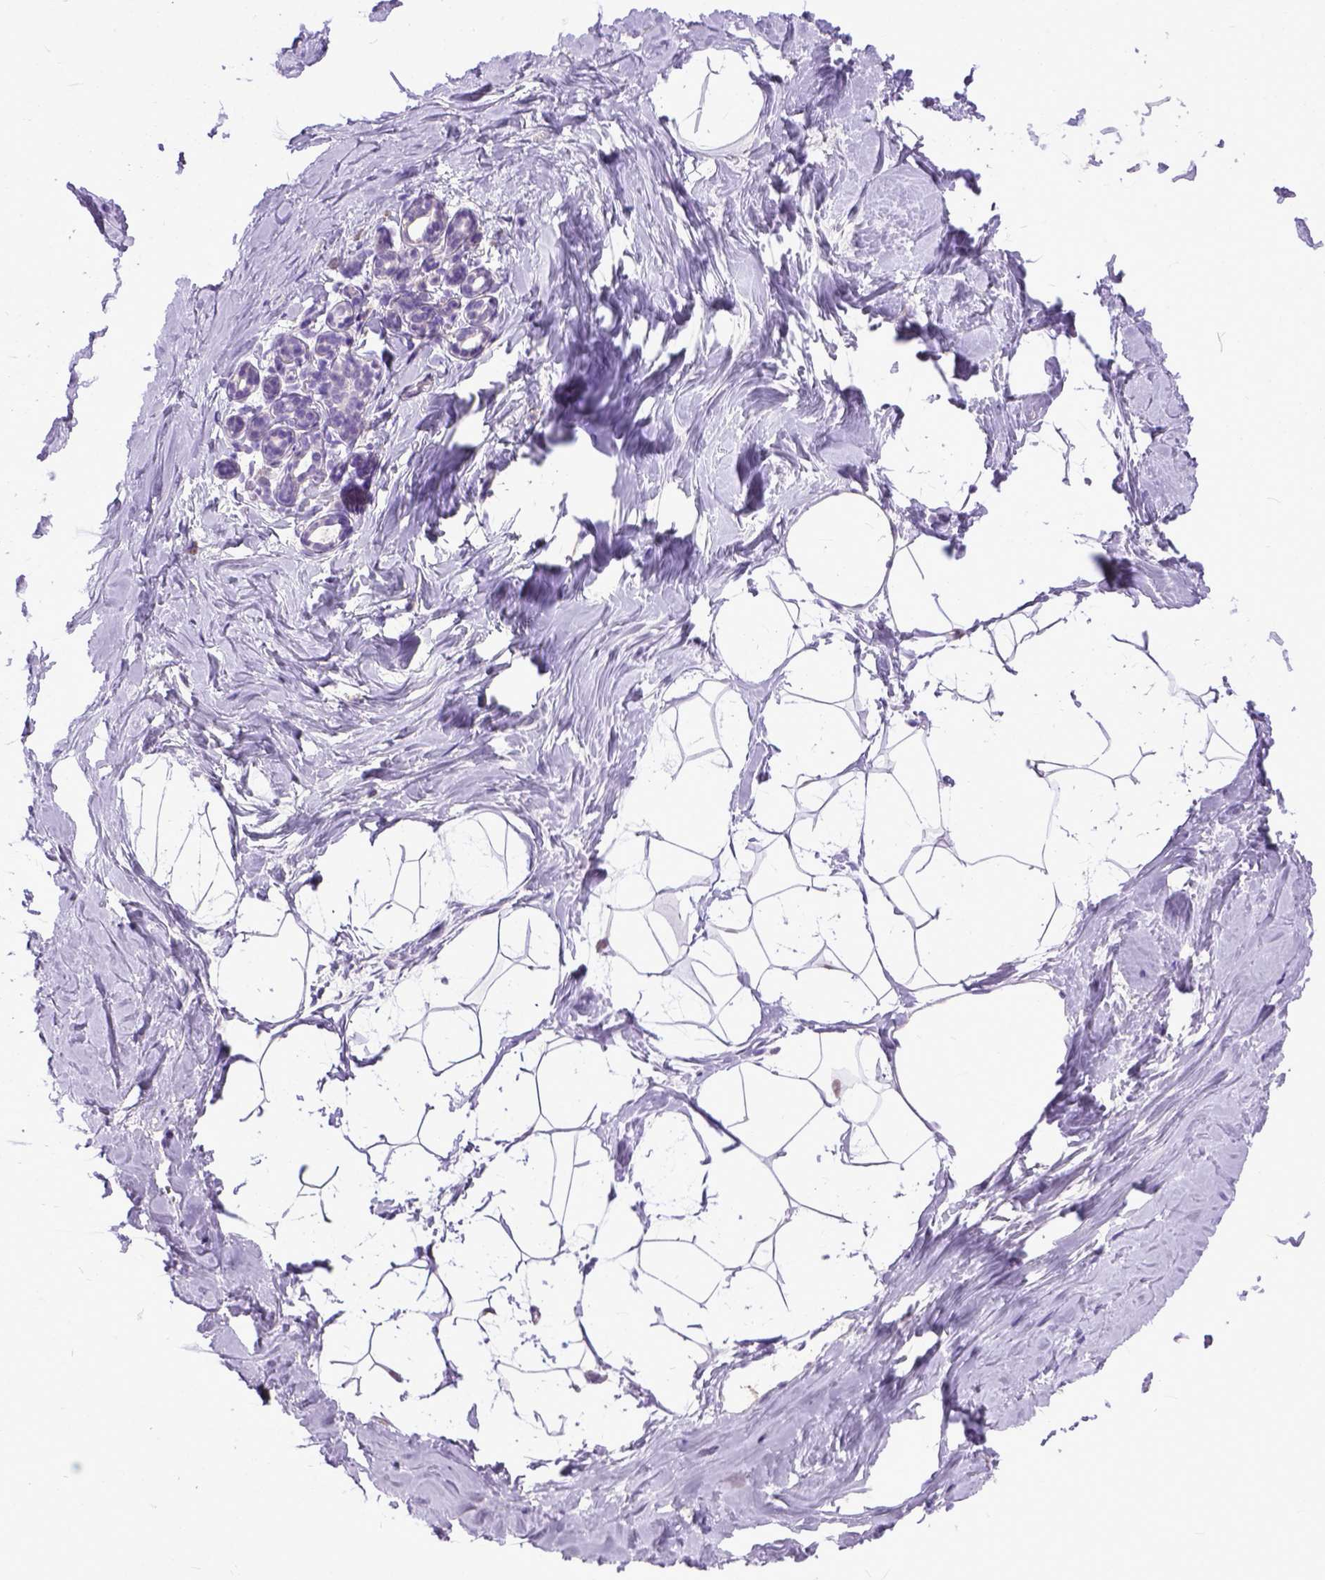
{"staining": {"intensity": "negative", "quantity": "none", "location": "none"}, "tissue": "breast", "cell_type": "Adipocytes", "image_type": "normal", "snomed": [{"axis": "morphology", "description": "Normal tissue, NOS"}, {"axis": "topography", "description": "Breast"}], "caption": "The histopathology image shows no staining of adipocytes in normal breast. (DAB (3,3'-diaminobenzidine) IHC visualized using brightfield microscopy, high magnification).", "gene": "PLK5", "patient": {"sex": "female", "age": 32}}